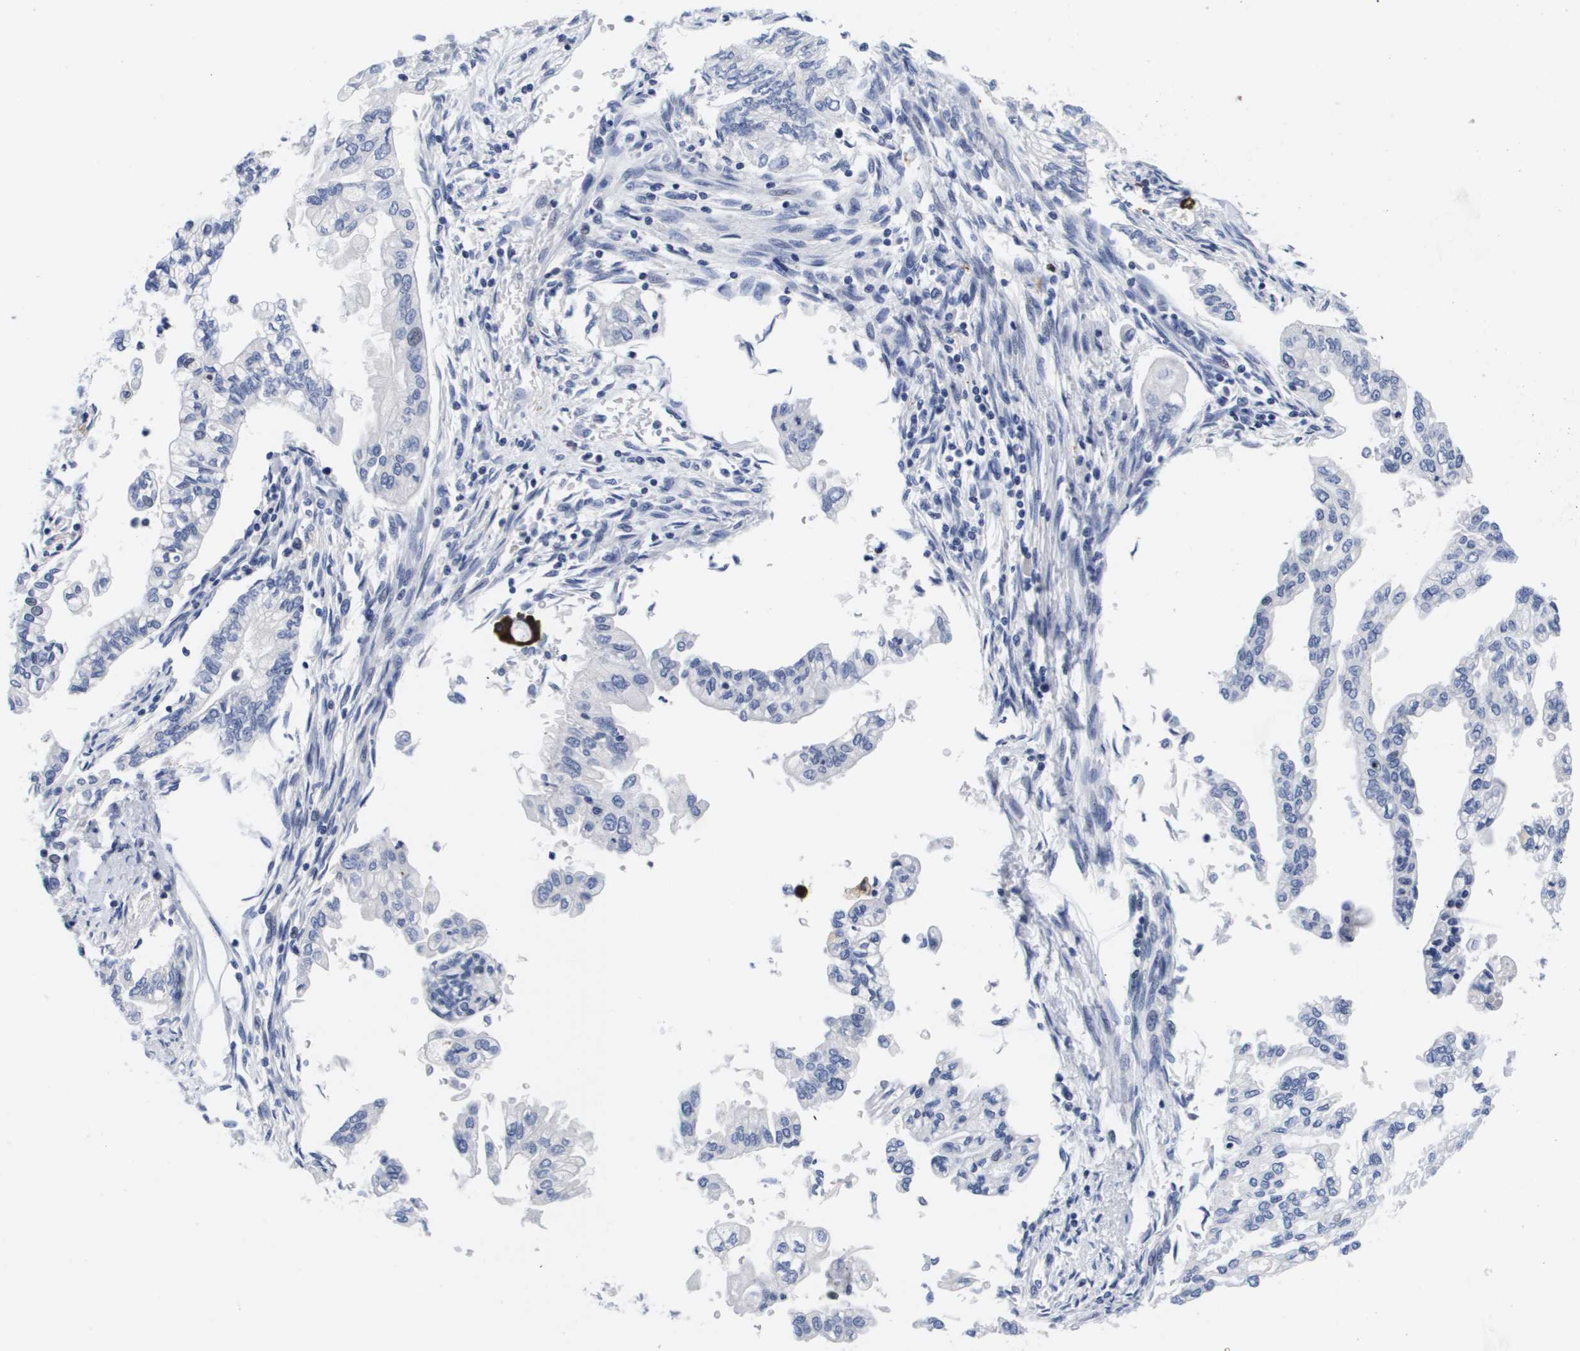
{"staining": {"intensity": "negative", "quantity": "none", "location": "none"}, "tissue": "pancreatic cancer", "cell_type": "Tumor cells", "image_type": "cancer", "snomed": [{"axis": "morphology", "description": "Normal tissue, NOS"}, {"axis": "topography", "description": "Pancreas"}], "caption": "Human pancreatic cancer stained for a protein using immunohistochemistry demonstrates no positivity in tumor cells.", "gene": "HMOX1", "patient": {"sex": "male", "age": 42}}